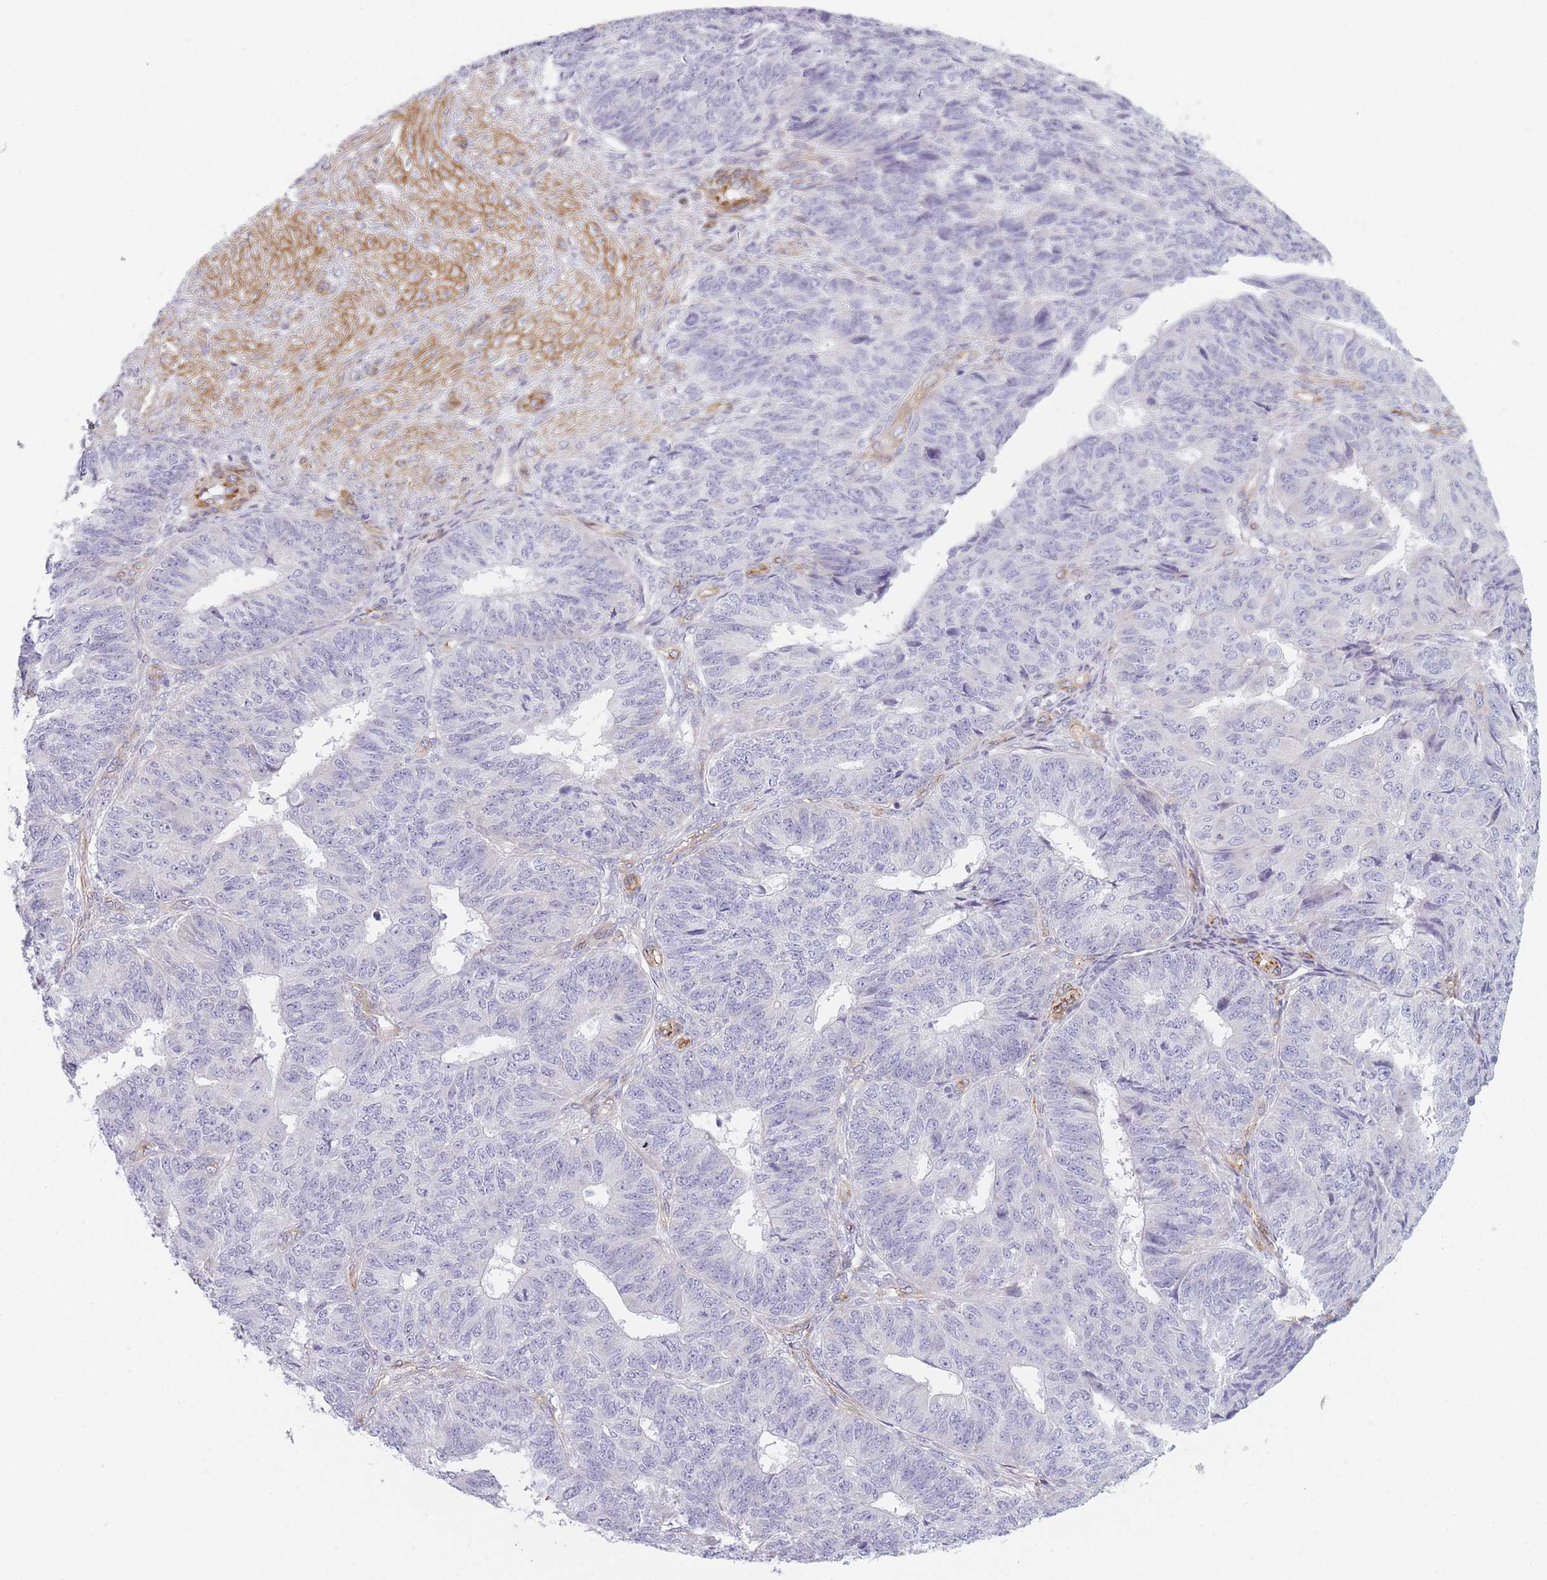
{"staining": {"intensity": "negative", "quantity": "none", "location": "none"}, "tissue": "endometrial cancer", "cell_type": "Tumor cells", "image_type": "cancer", "snomed": [{"axis": "morphology", "description": "Adenocarcinoma, NOS"}, {"axis": "topography", "description": "Endometrium"}], "caption": "Endometrial adenocarcinoma was stained to show a protein in brown. There is no significant positivity in tumor cells.", "gene": "OR6B3", "patient": {"sex": "female", "age": 32}}